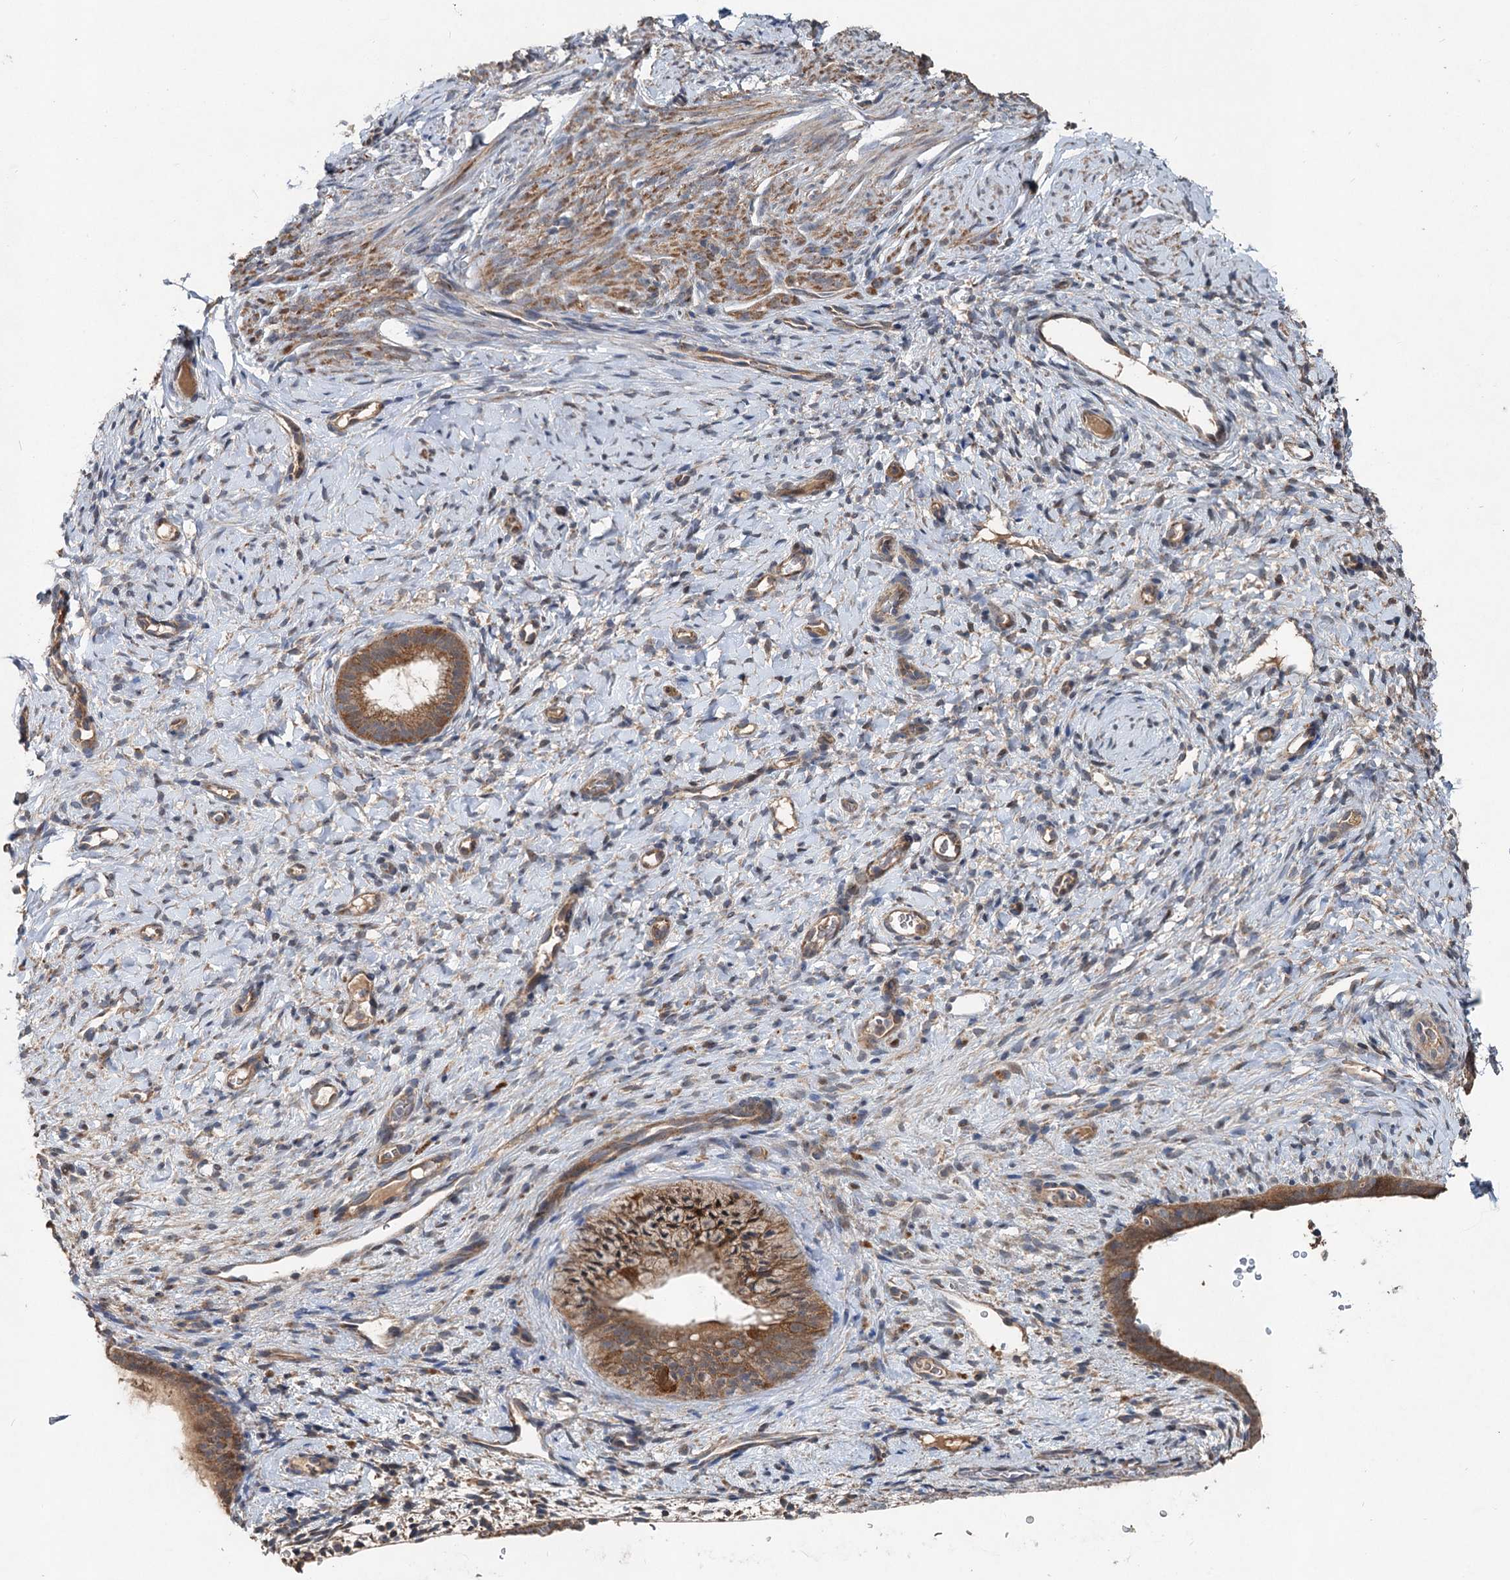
{"staining": {"intensity": "moderate", "quantity": "<25%", "location": "cytoplasmic/membranous"}, "tissue": "endometrium", "cell_type": "Cells in endometrial stroma", "image_type": "normal", "snomed": [{"axis": "morphology", "description": "Normal tissue, NOS"}, {"axis": "topography", "description": "Endometrium"}], "caption": "Moderate cytoplasmic/membranous positivity for a protein is identified in approximately <25% of cells in endometrial stroma of benign endometrium using IHC.", "gene": "OTUB1", "patient": {"sex": "female", "age": 65}}